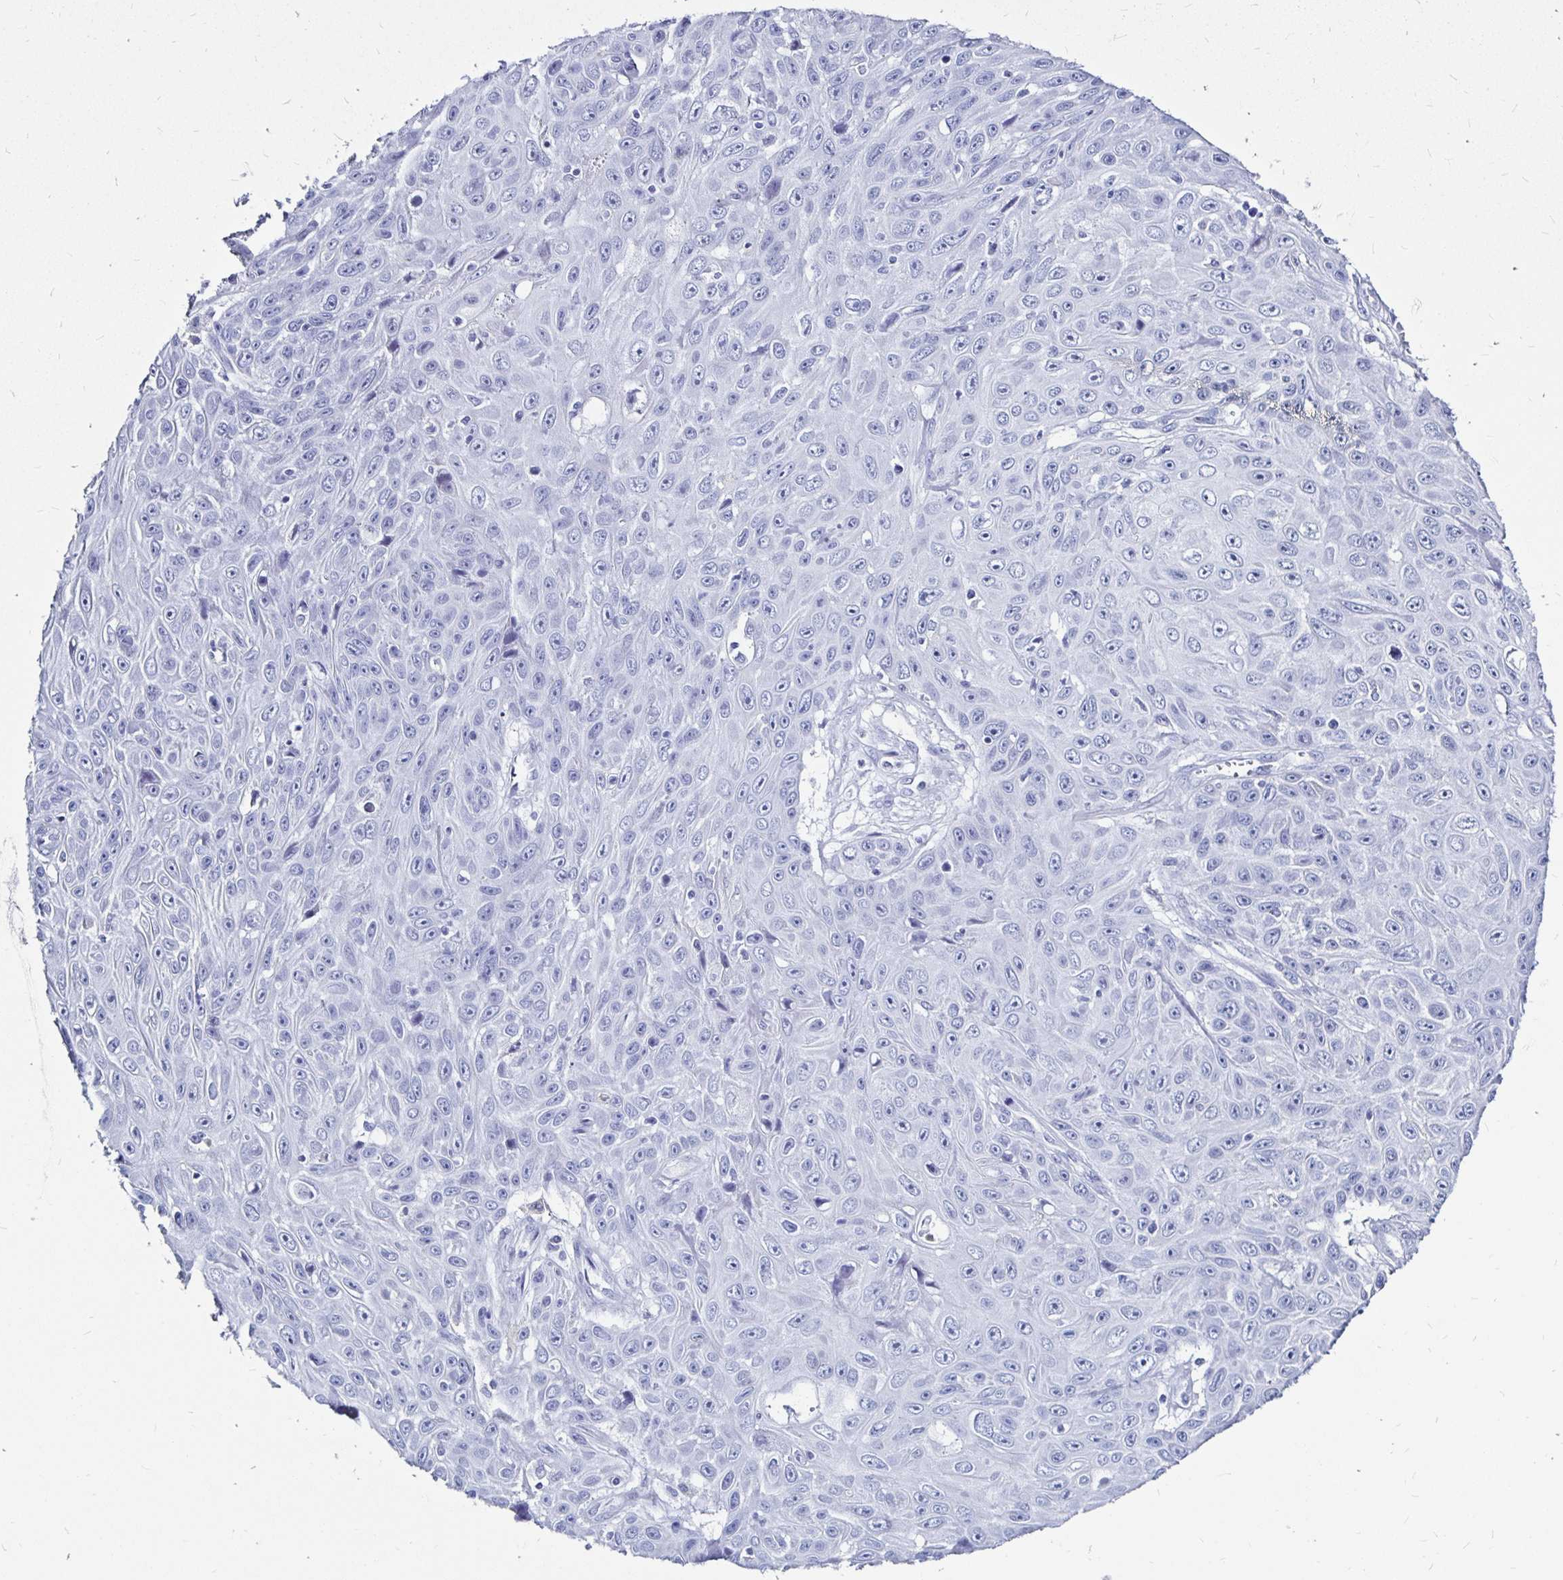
{"staining": {"intensity": "negative", "quantity": "none", "location": "none"}, "tissue": "skin cancer", "cell_type": "Tumor cells", "image_type": "cancer", "snomed": [{"axis": "morphology", "description": "Squamous cell carcinoma, NOS"}, {"axis": "topography", "description": "Skin"}], "caption": "A photomicrograph of squamous cell carcinoma (skin) stained for a protein reveals no brown staining in tumor cells. (Stains: DAB immunohistochemistry with hematoxylin counter stain, Microscopy: brightfield microscopy at high magnification).", "gene": "LUZP4", "patient": {"sex": "male", "age": 82}}